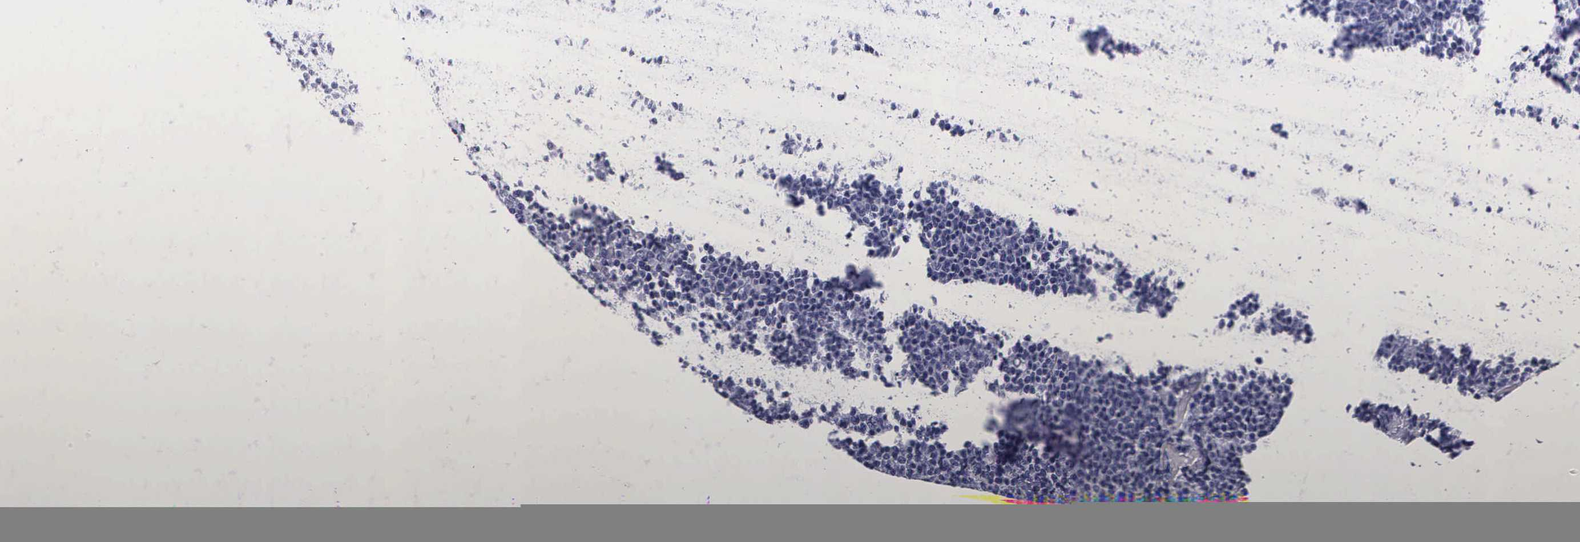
{"staining": {"intensity": "negative", "quantity": "none", "location": "none"}, "tissue": "lymphoma", "cell_type": "Tumor cells", "image_type": "cancer", "snomed": [{"axis": "morphology", "description": "Malignant lymphoma, non-Hodgkin's type, Low grade"}, {"axis": "topography", "description": "Lymph node"}], "caption": "High power microscopy histopathology image of an immunohistochemistry (IHC) photomicrograph of malignant lymphoma, non-Hodgkin's type (low-grade), revealing no significant positivity in tumor cells. Nuclei are stained in blue.", "gene": "ENO2", "patient": {"sex": "male", "age": 65}}